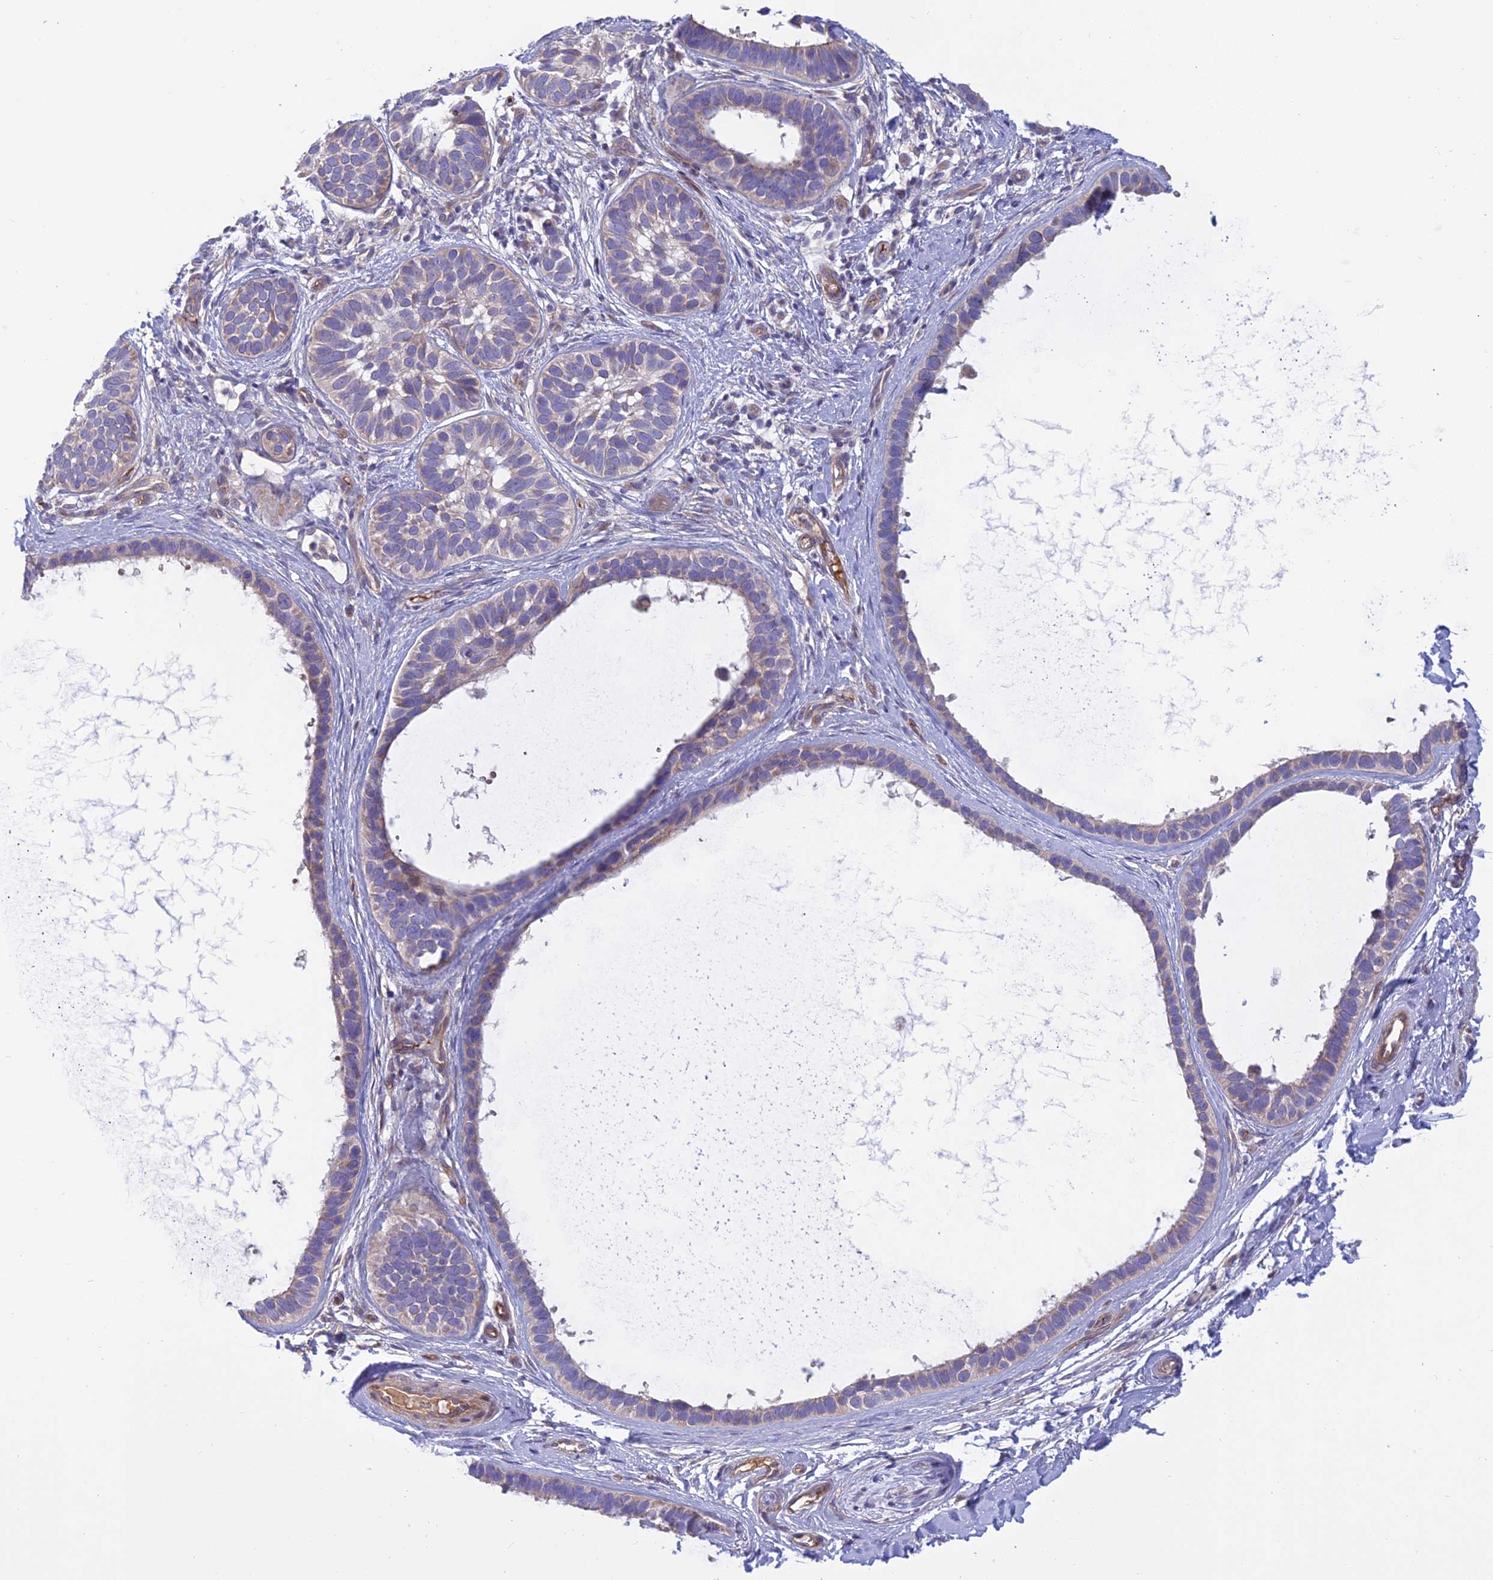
{"staining": {"intensity": "negative", "quantity": "none", "location": "none"}, "tissue": "skin cancer", "cell_type": "Tumor cells", "image_type": "cancer", "snomed": [{"axis": "morphology", "description": "Basal cell carcinoma"}, {"axis": "topography", "description": "Skin"}], "caption": "High power microscopy micrograph of an immunohistochemistry micrograph of skin cancer (basal cell carcinoma), revealing no significant positivity in tumor cells.", "gene": "DUS2", "patient": {"sex": "male", "age": 62}}